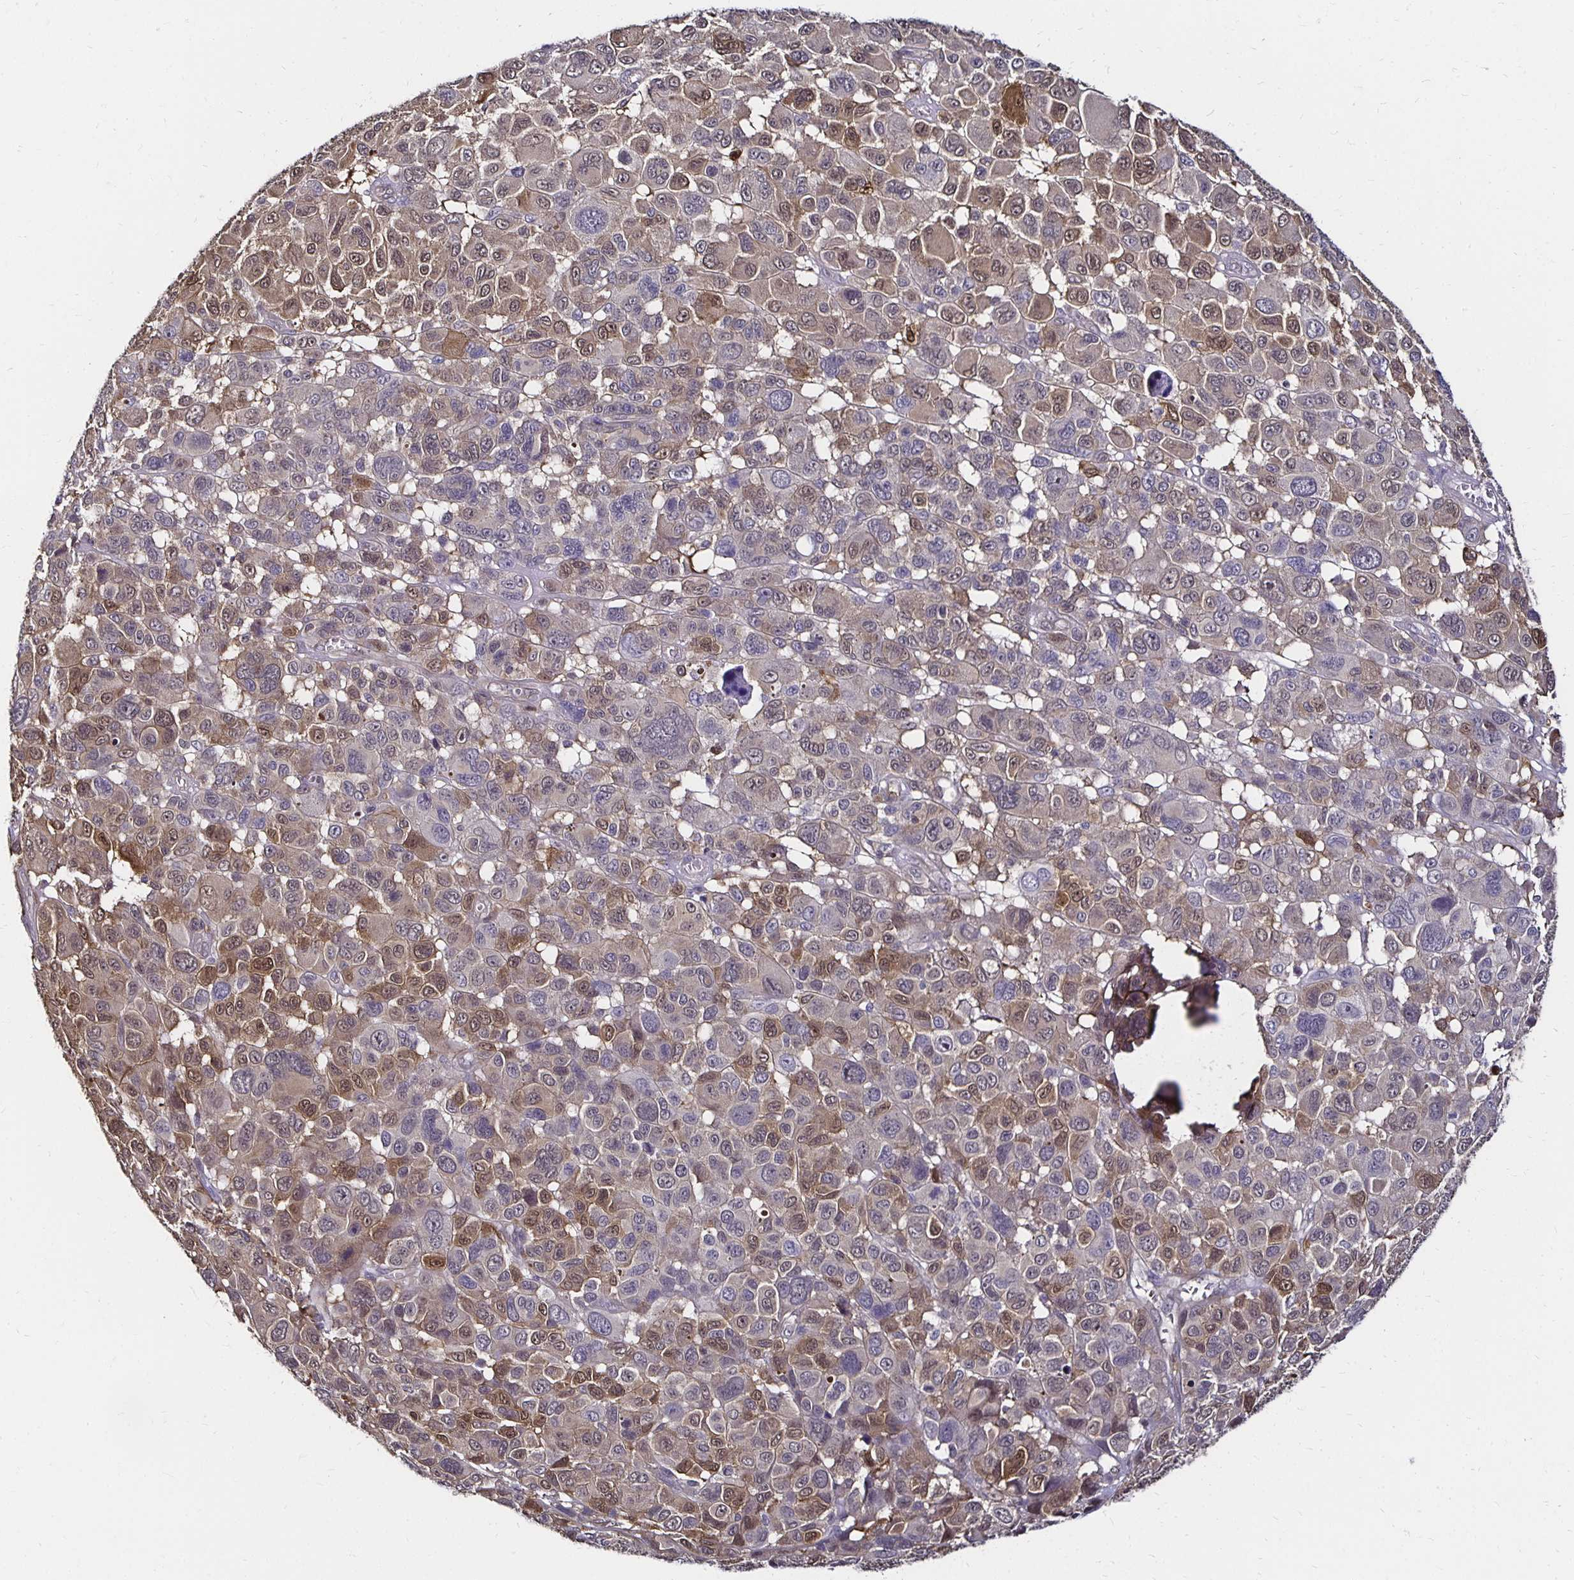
{"staining": {"intensity": "moderate", "quantity": "<25%", "location": "cytoplasmic/membranous,nuclear"}, "tissue": "melanoma", "cell_type": "Tumor cells", "image_type": "cancer", "snomed": [{"axis": "morphology", "description": "Malignant melanoma, NOS"}, {"axis": "topography", "description": "Skin"}], "caption": "An immunohistochemistry image of tumor tissue is shown. Protein staining in brown highlights moderate cytoplasmic/membranous and nuclear positivity in malignant melanoma within tumor cells.", "gene": "TXN", "patient": {"sex": "female", "age": 66}}